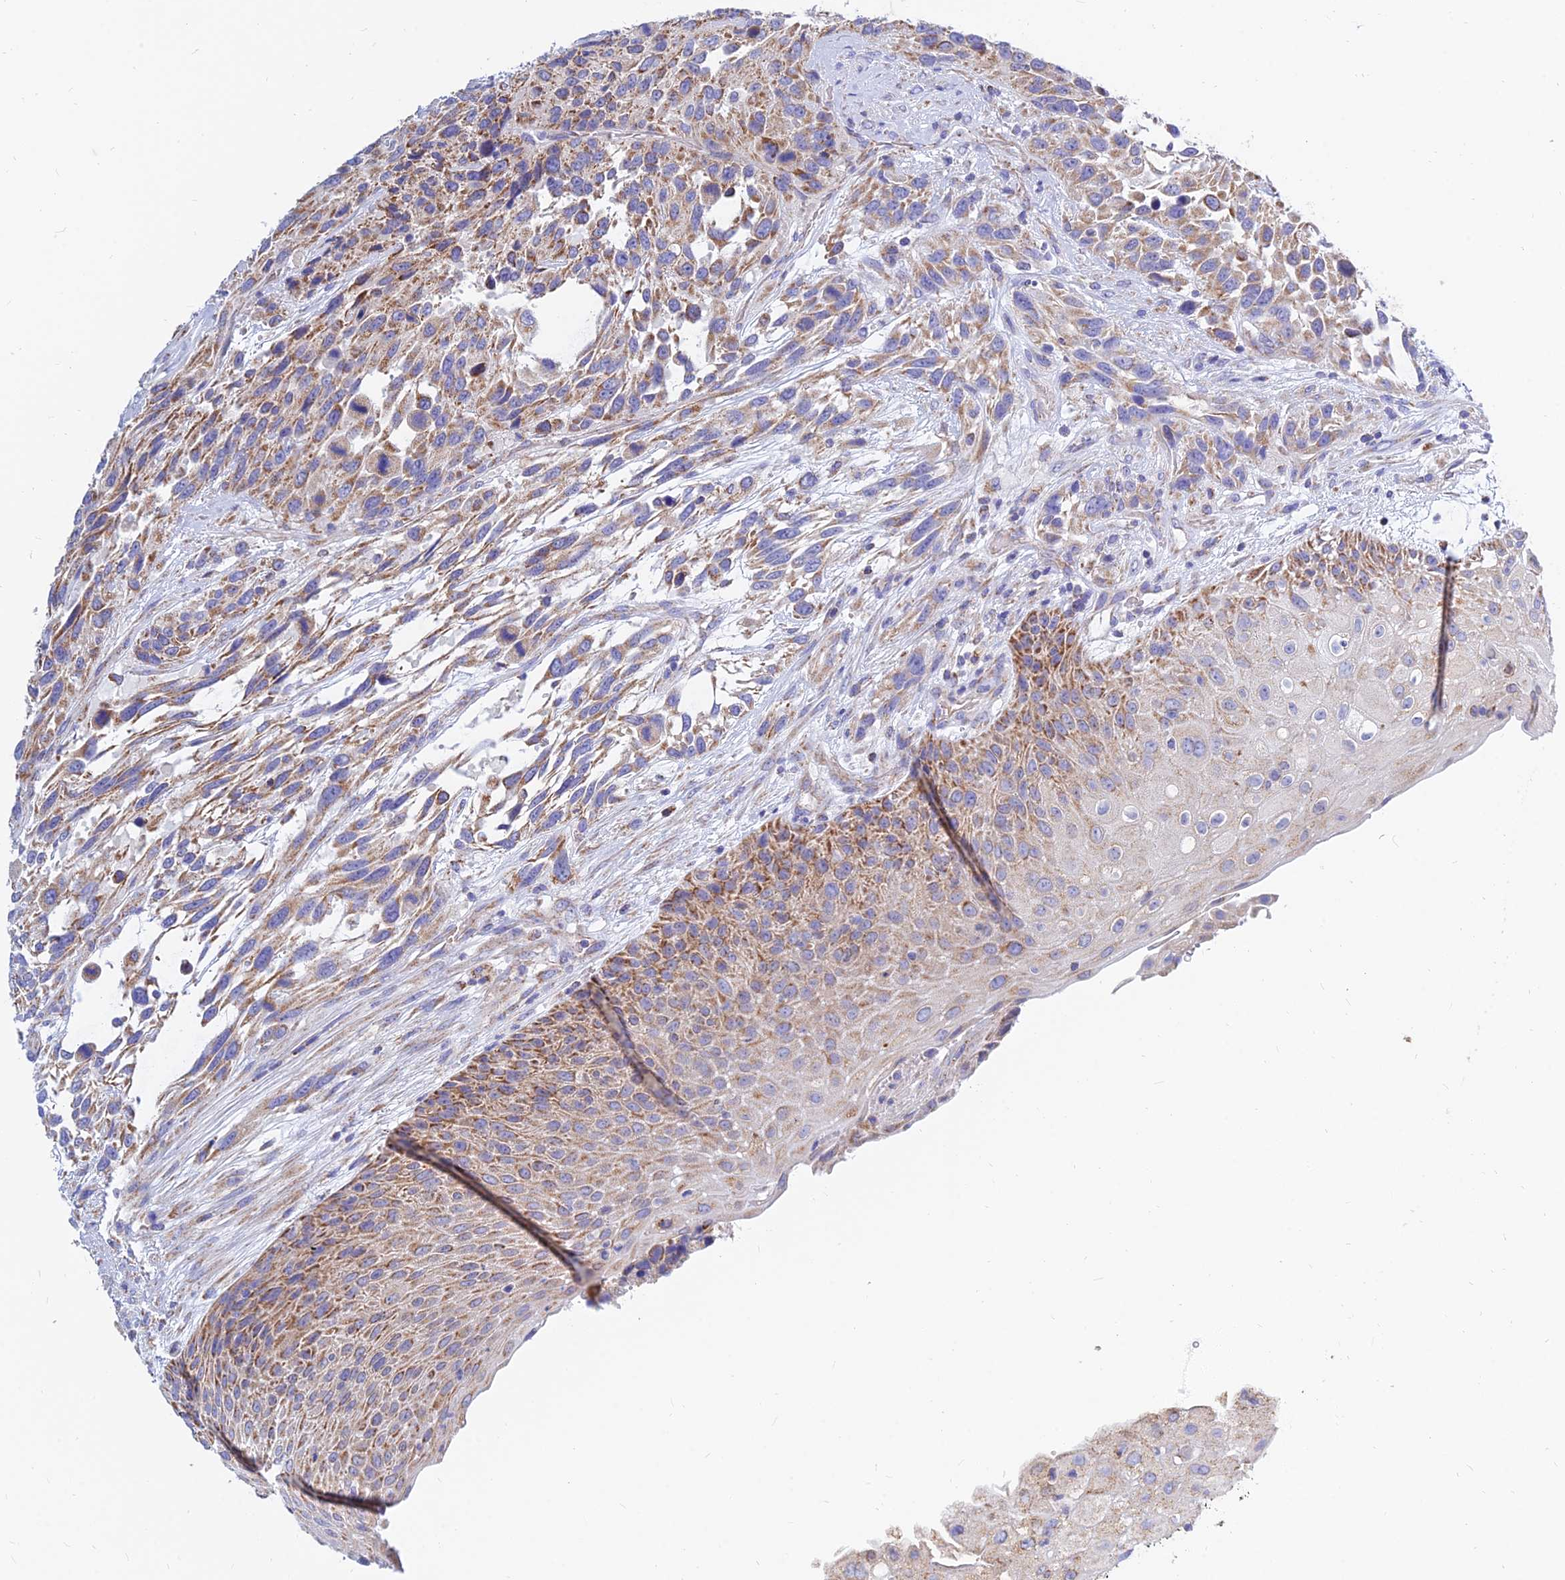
{"staining": {"intensity": "moderate", "quantity": ">75%", "location": "cytoplasmic/membranous"}, "tissue": "urothelial cancer", "cell_type": "Tumor cells", "image_type": "cancer", "snomed": [{"axis": "morphology", "description": "Urothelial carcinoma, High grade"}, {"axis": "topography", "description": "Urinary bladder"}], "caption": "There is medium levels of moderate cytoplasmic/membranous expression in tumor cells of urothelial carcinoma (high-grade), as demonstrated by immunohistochemical staining (brown color).", "gene": "MGST1", "patient": {"sex": "female", "age": 70}}